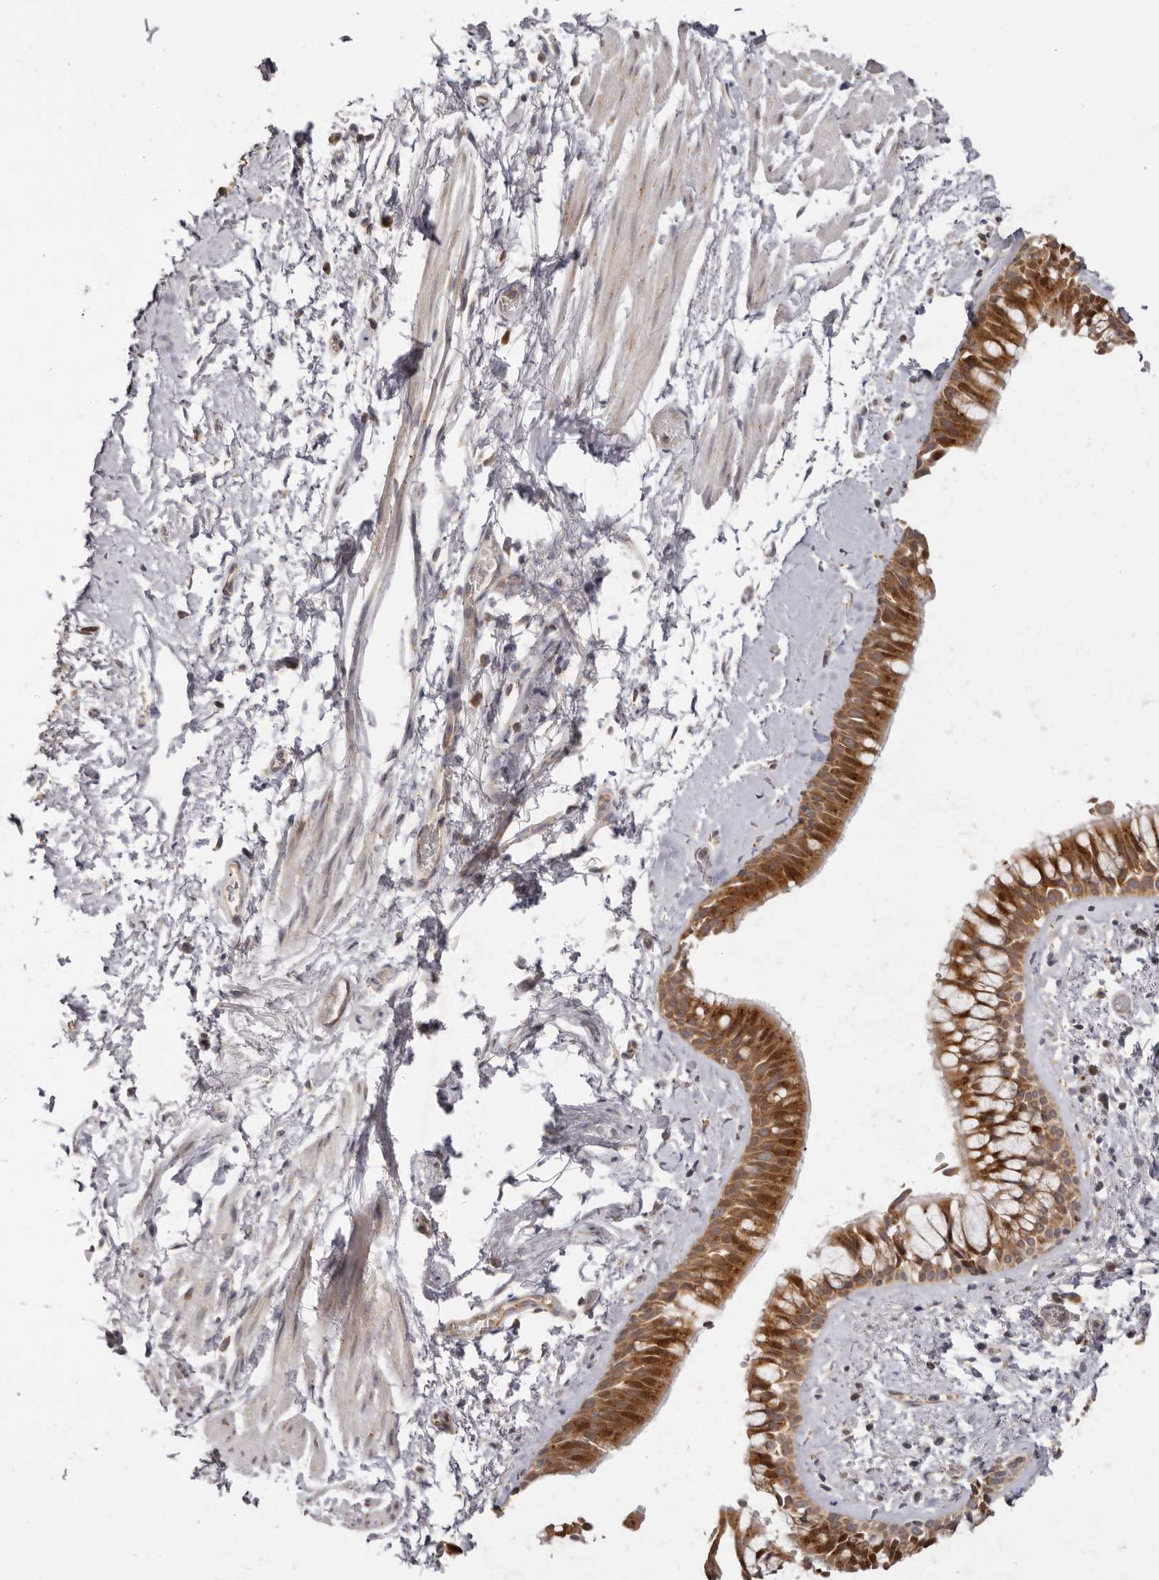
{"staining": {"intensity": "strong", "quantity": ">75%", "location": "cytoplasmic/membranous"}, "tissue": "bronchus", "cell_type": "Respiratory epithelial cells", "image_type": "normal", "snomed": [{"axis": "morphology", "description": "Normal tissue, NOS"}, {"axis": "morphology", "description": "Inflammation, NOS"}, {"axis": "topography", "description": "Cartilage tissue"}, {"axis": "topography", "description": "Bronchus"}, {"axis": "topography", "description": "Lung"}], "caption": "The image exhibits staining of benign bronchus, revealing strong cytoplasmic/membranous protein expression (brown color) within respiratory epithelial cells. The protein of interest is stained brown, and the nuclei are stained in blue (DAB IHC with brightfield microscopy, high magnification).", "gene": "EEF1E1", "patient": {"sex": "female", "age": 64}}